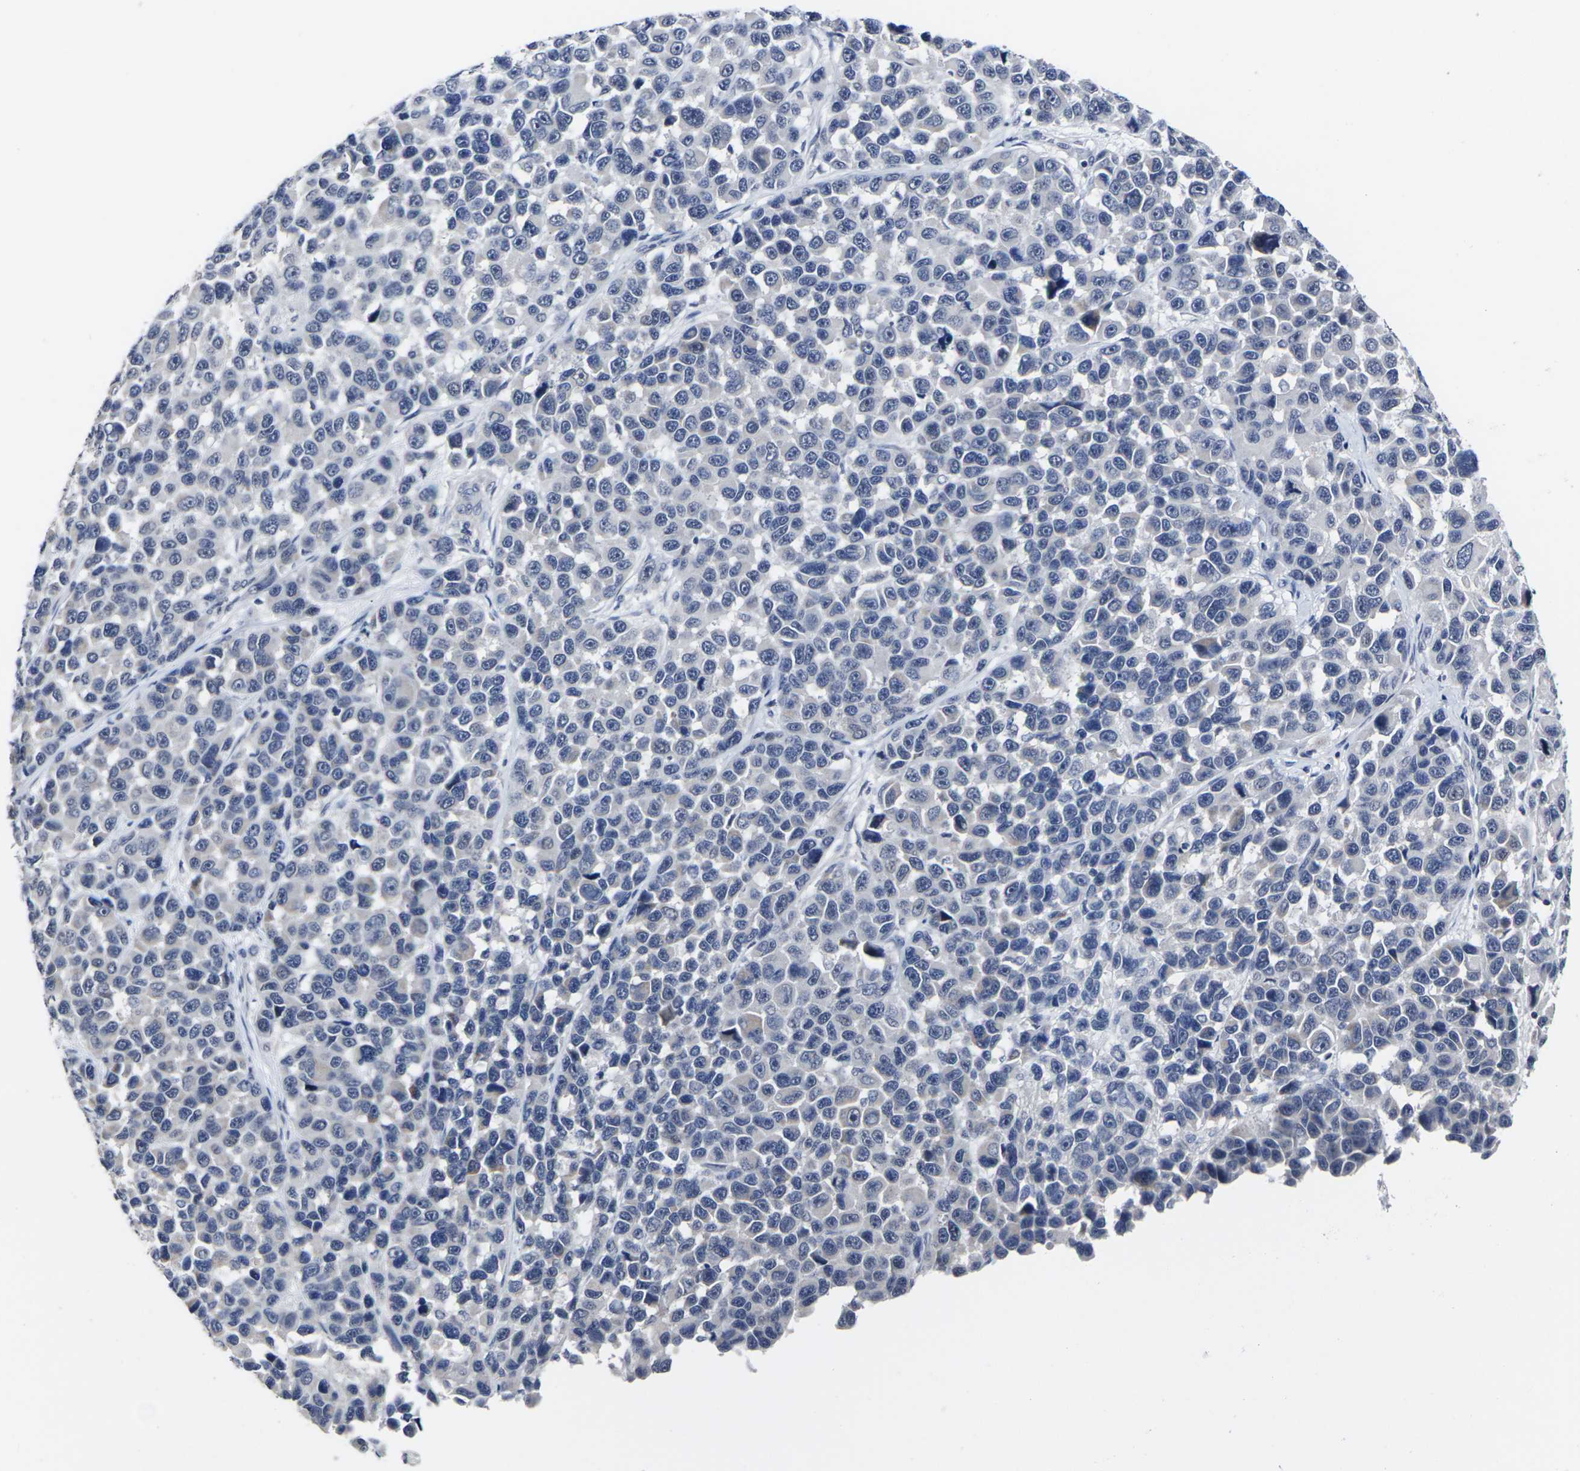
{"staining": {"intensity": "negative", "quantity": "none", "location": "none"}, "tissue": "melanoma", "cell_type": "Tumor cells", "image_type": "cancer", "snomed": [{"axis": "morphology", "description": "Malignant melanoma, NOS"}, {"axis": "topography", "description": "Skin"}], "caption": "Immunohistochemical staining of melanoma exhibits no significant positivity in tumor cells.", "gene": "MSANTD4", "patient": {"sex": "male", "age": 53}}